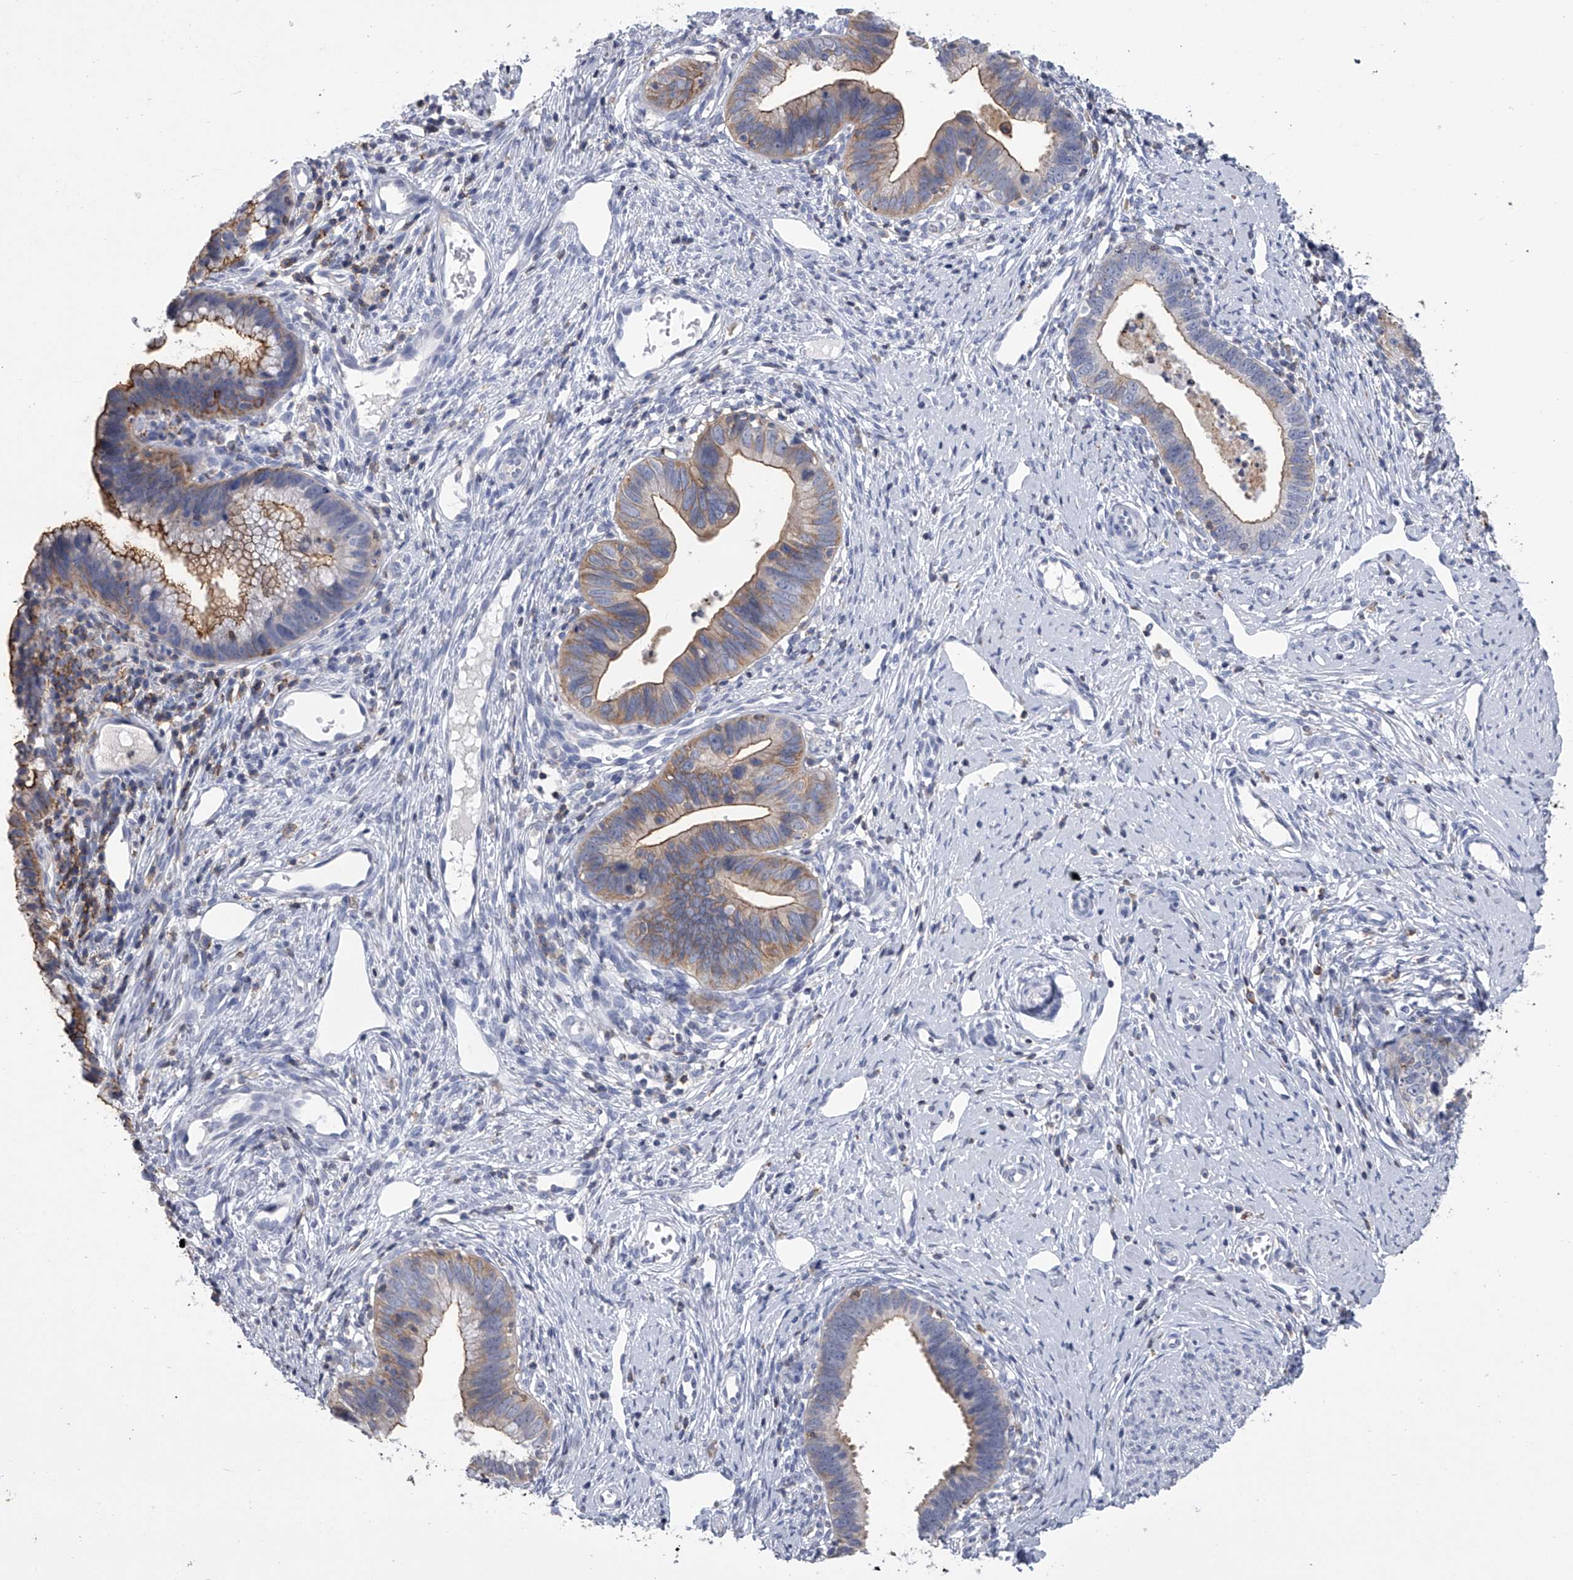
{"staining": {"intensity": "weak", "quantity": "<25%", "location": "cytoplasmic/membranous"}, "tissue": "cervical cancer", "cell_type": "Tumor cells", "image_type": "cancer", "snomed": [{"axis": "morphology", "description": "Adenocarcinoma, NOS"}, {"axis": "topography", "description": "Cervix"}], "caption": "DAB immunohistochemical staining of human cervical cancer (adenocarcinoma) reveals no significant positivity in tumor cells. (Stains: DAB (3,3'-diaminobenzidine) IHC with hematoxylin counter stain, Microscopy: brightfield microscopy at high magnification).", "gene": "TASP1", "patient": {"sex": "female", "age": 36}}